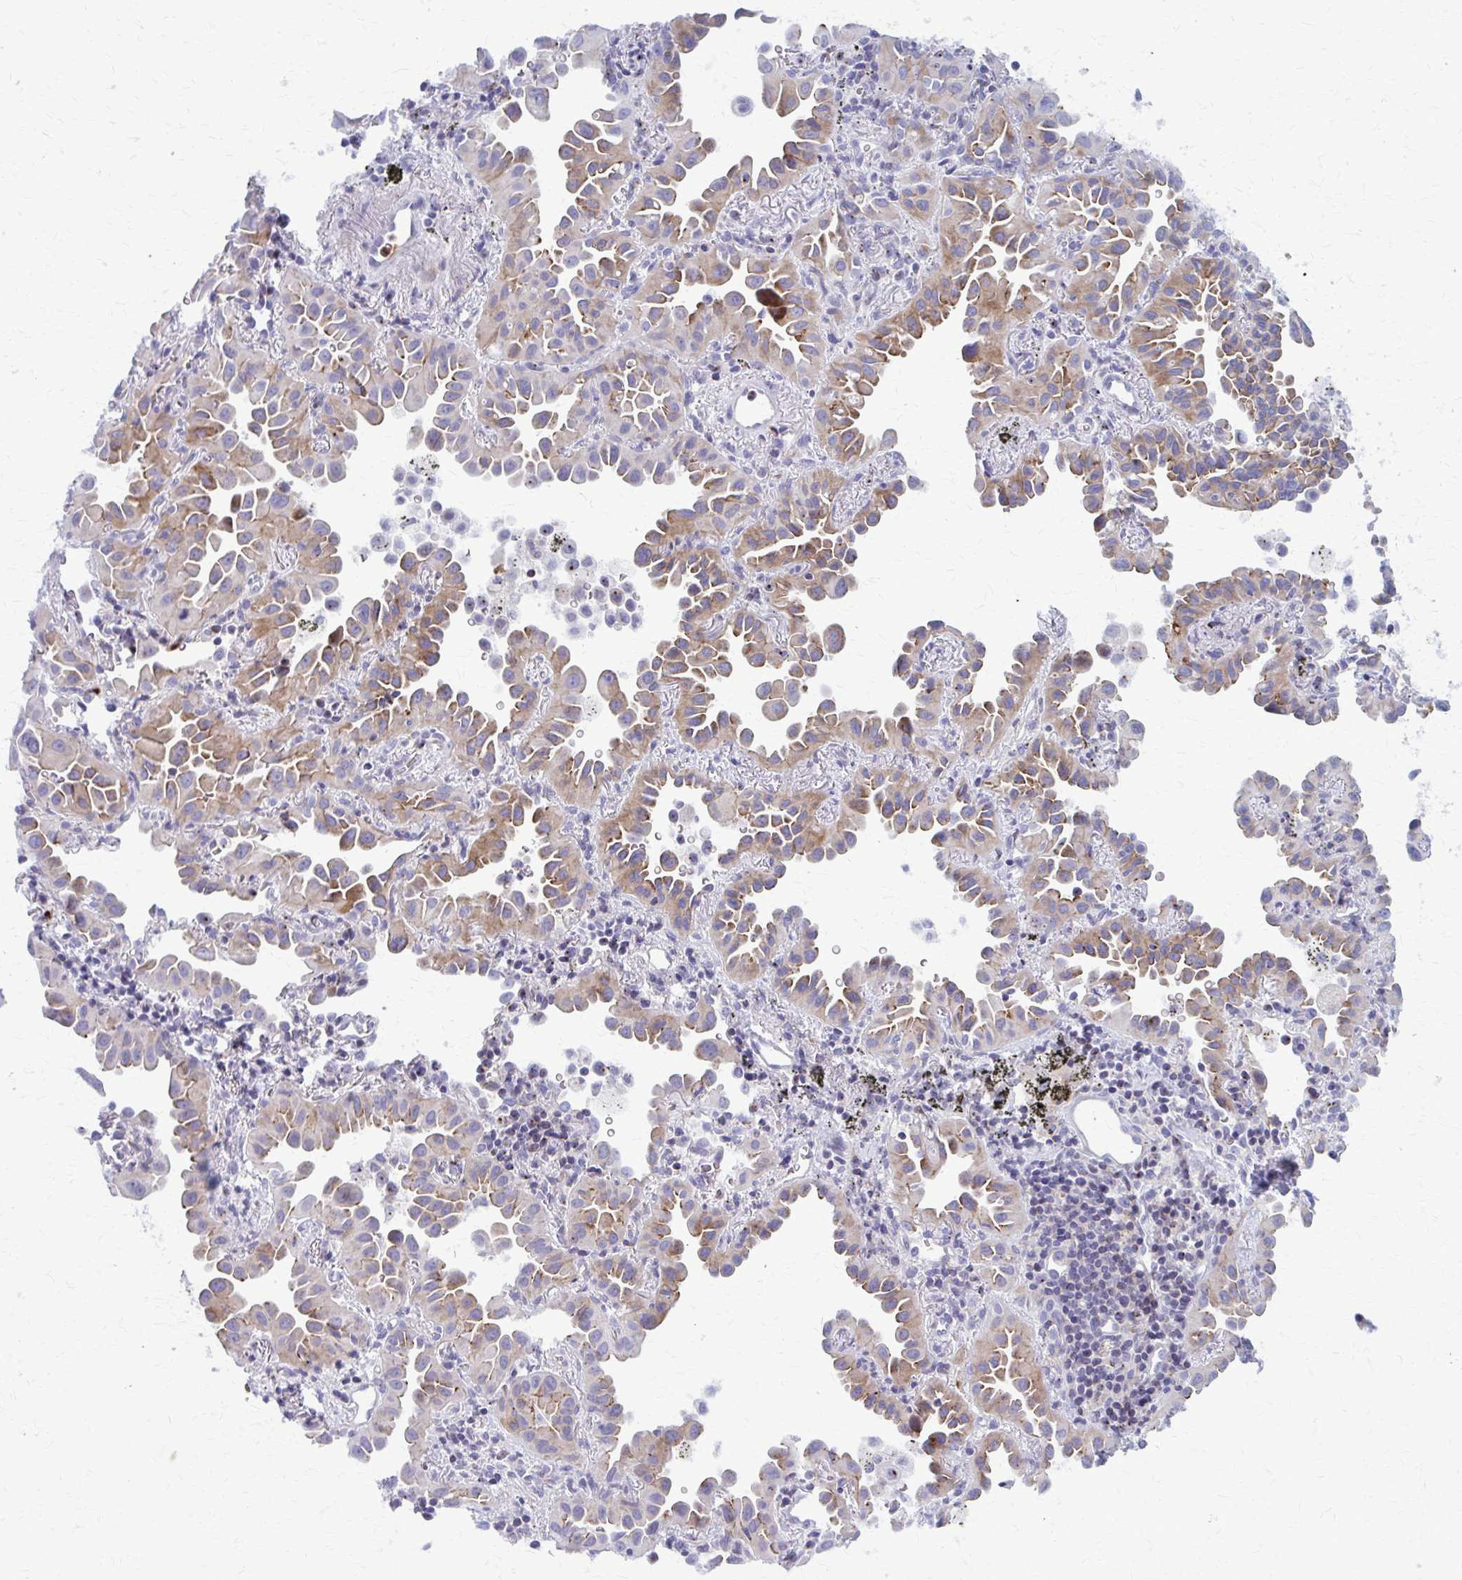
{"staining": {"intensity": "moderate", "quantity": ">75%", "location": "cytoplasmic/membranous"}, "tissue": "lung cancer", "cell_type": "Tumor cells", "image_type": "cancer", "snomed": [{"axis": "morphology", "description": "Adenocarcinoma, NOS"}, {"axis": "topography", "description": "Lung"}], "caption": "Lung adenocarcinoma stained with a brown dye reveals moderate cytoplasmic/membranous positive expression in about >75% of tumor cells.", "gene": "PEDS1", "patient": {"sex": "male", "age": 68}}